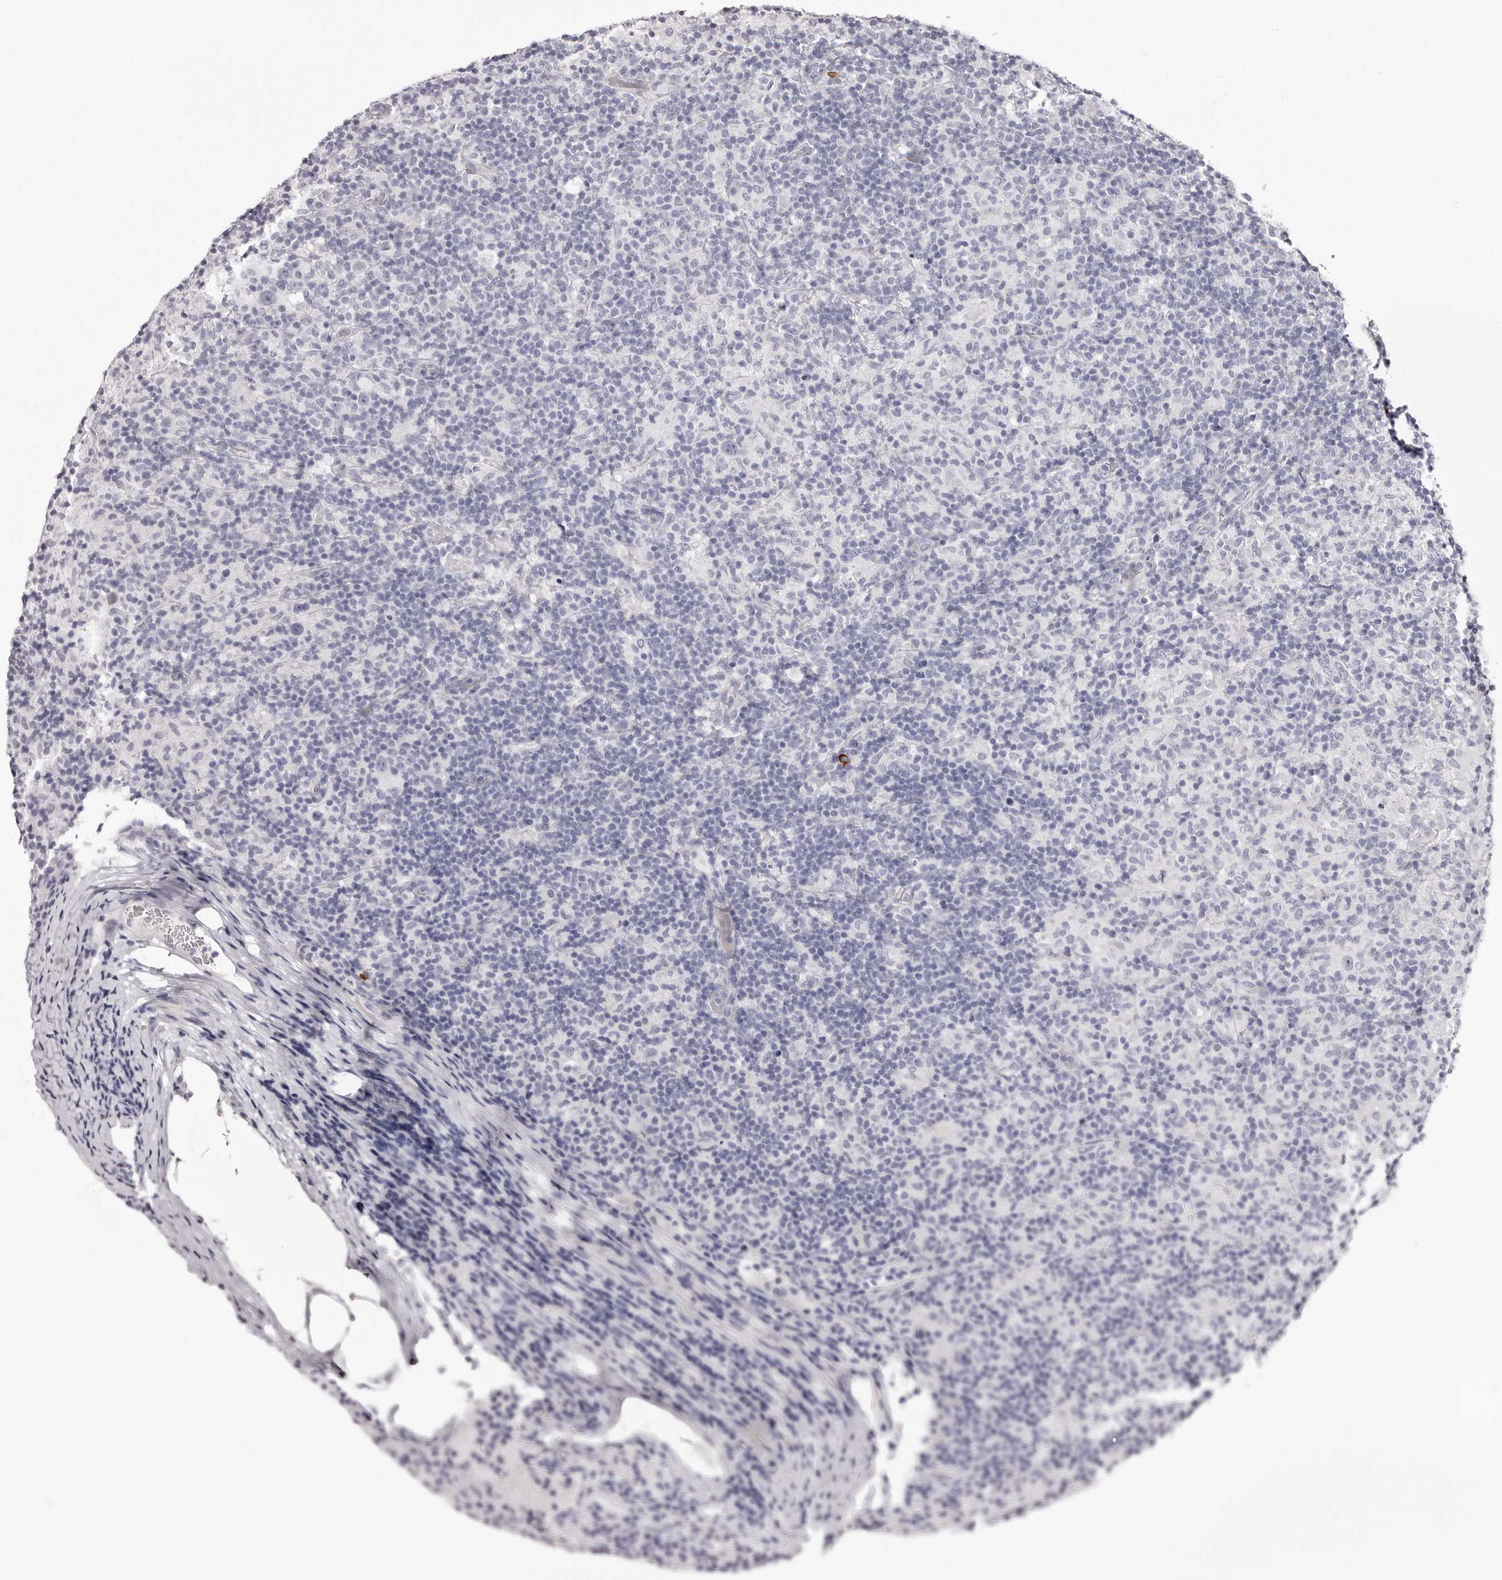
{"staining": {"intensity": "negative", "quantity": "none", "location": "none"}, "tissue": "lymphoma", "cell_type": "Tumor cells", "image_type": "cancer", "snomed": [{"axis": "morphology", "description": "Hodgkin's disease, NOS"}, {"axis": "topography", "description": "Lymph node"}], "caption": "Immunohistochemistry (IHC) photomicrograph of human Hodgkin's disease stained for a protein (brown), which exhibits no positivity in tumor cells.", "gene": "TBC1D22B", "patient": {"sex": "male", "age": 70}}